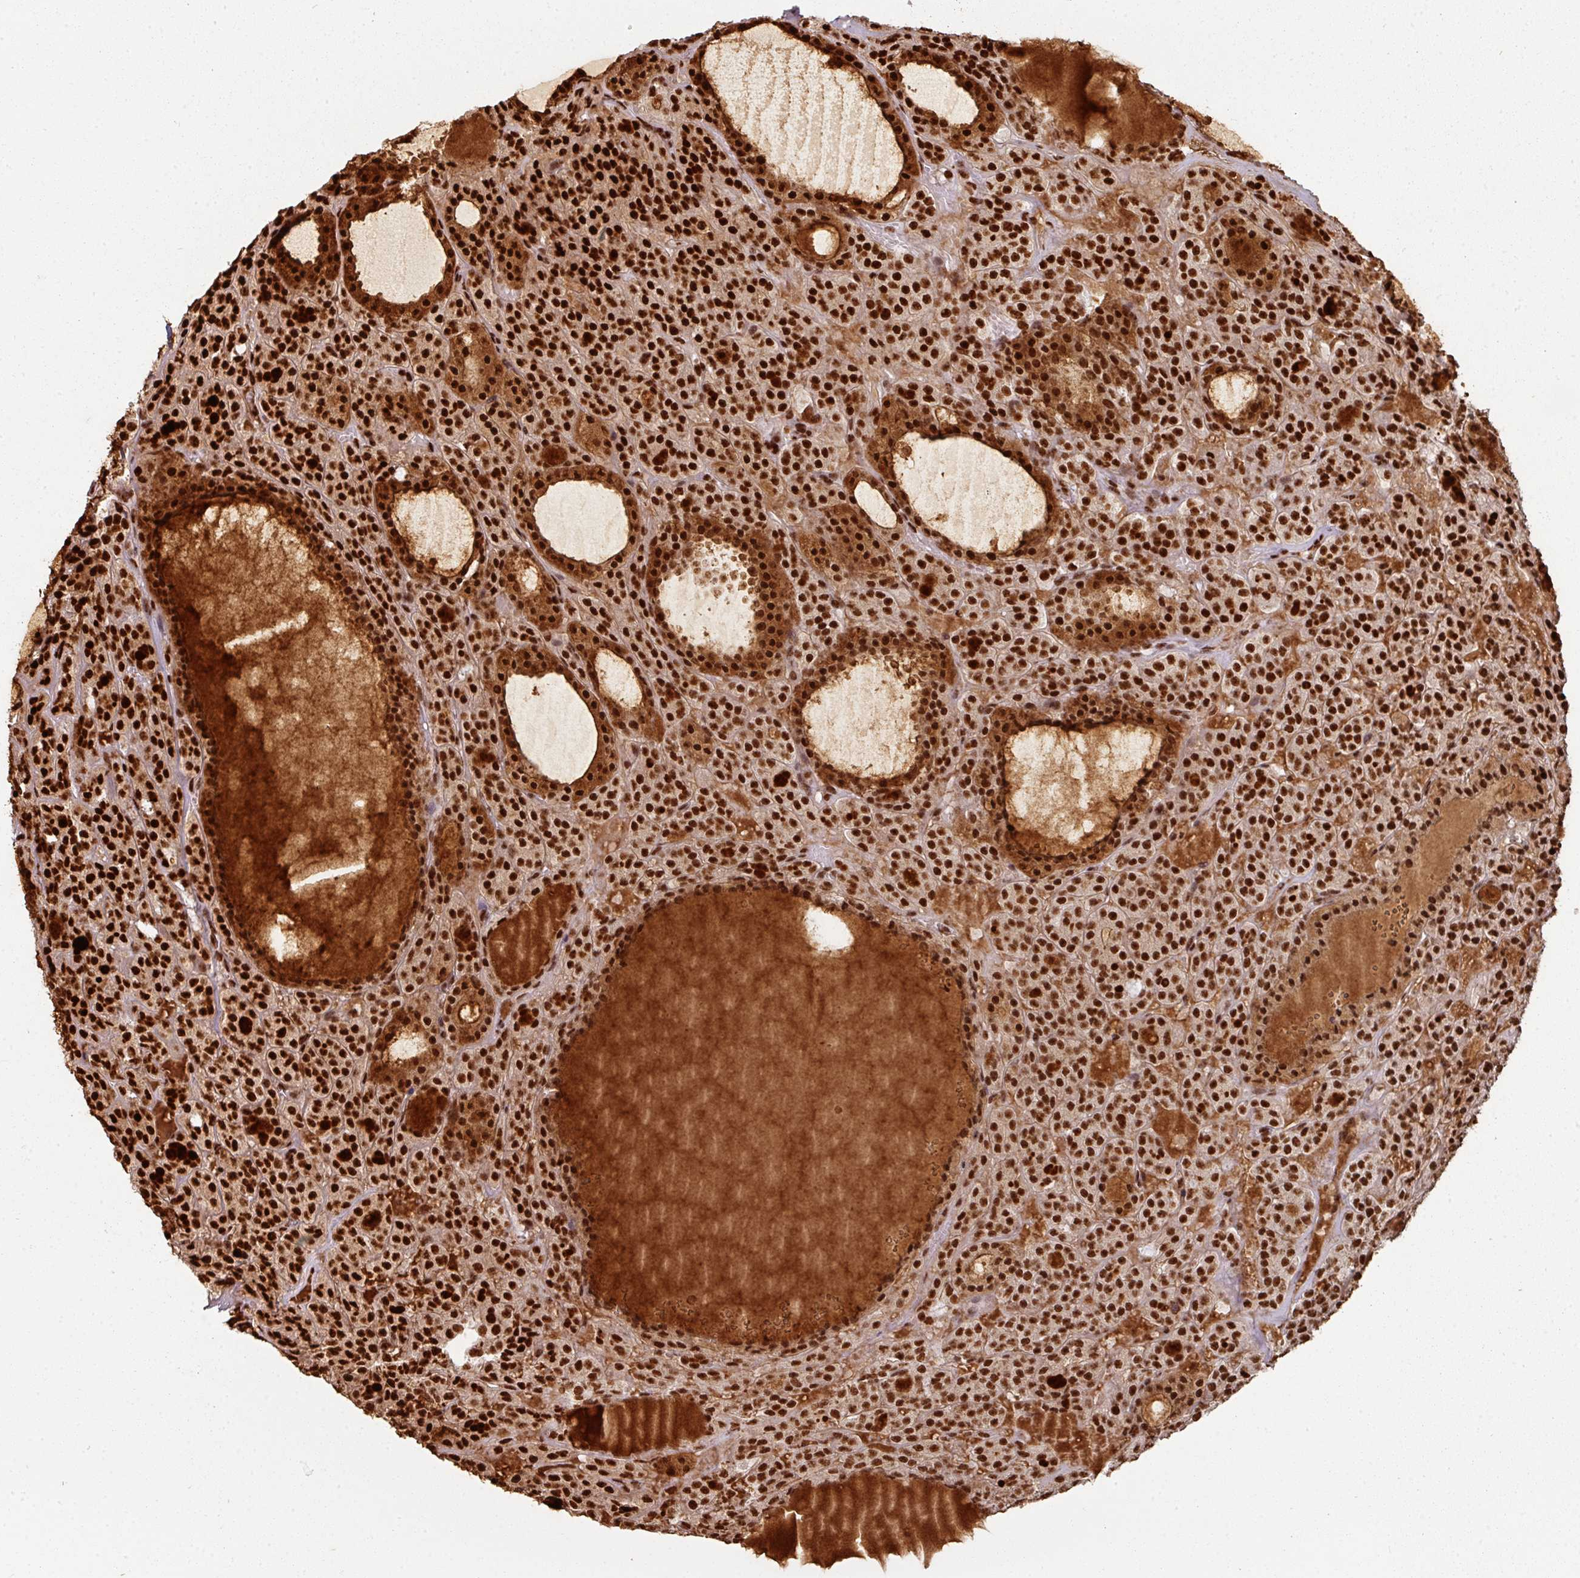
{"staining": {"intensity": "strong", "quantity": ">75%", "location": "cytoplasmic/membranous,nuclear"}, "tissue": "thyroid cancer", "cell_type": "Tumor cells", "image_type": "cancer", "snomed": [{"axis": "morphology", "description": "Follicular adenoma carcinoma, NOS"}, {"axis": "topography", "description": "Thyroid gland"}], "caption": "Follicular adenoma carcinoma (thyroid) was stained to show a protein in brown. There is high levels of strong cytoplasmic/membranous and nuclear positivity in approximately >75% of tumor cells.", "gene": "SIK3", "patient": {"sex": "female", "age": 63}}